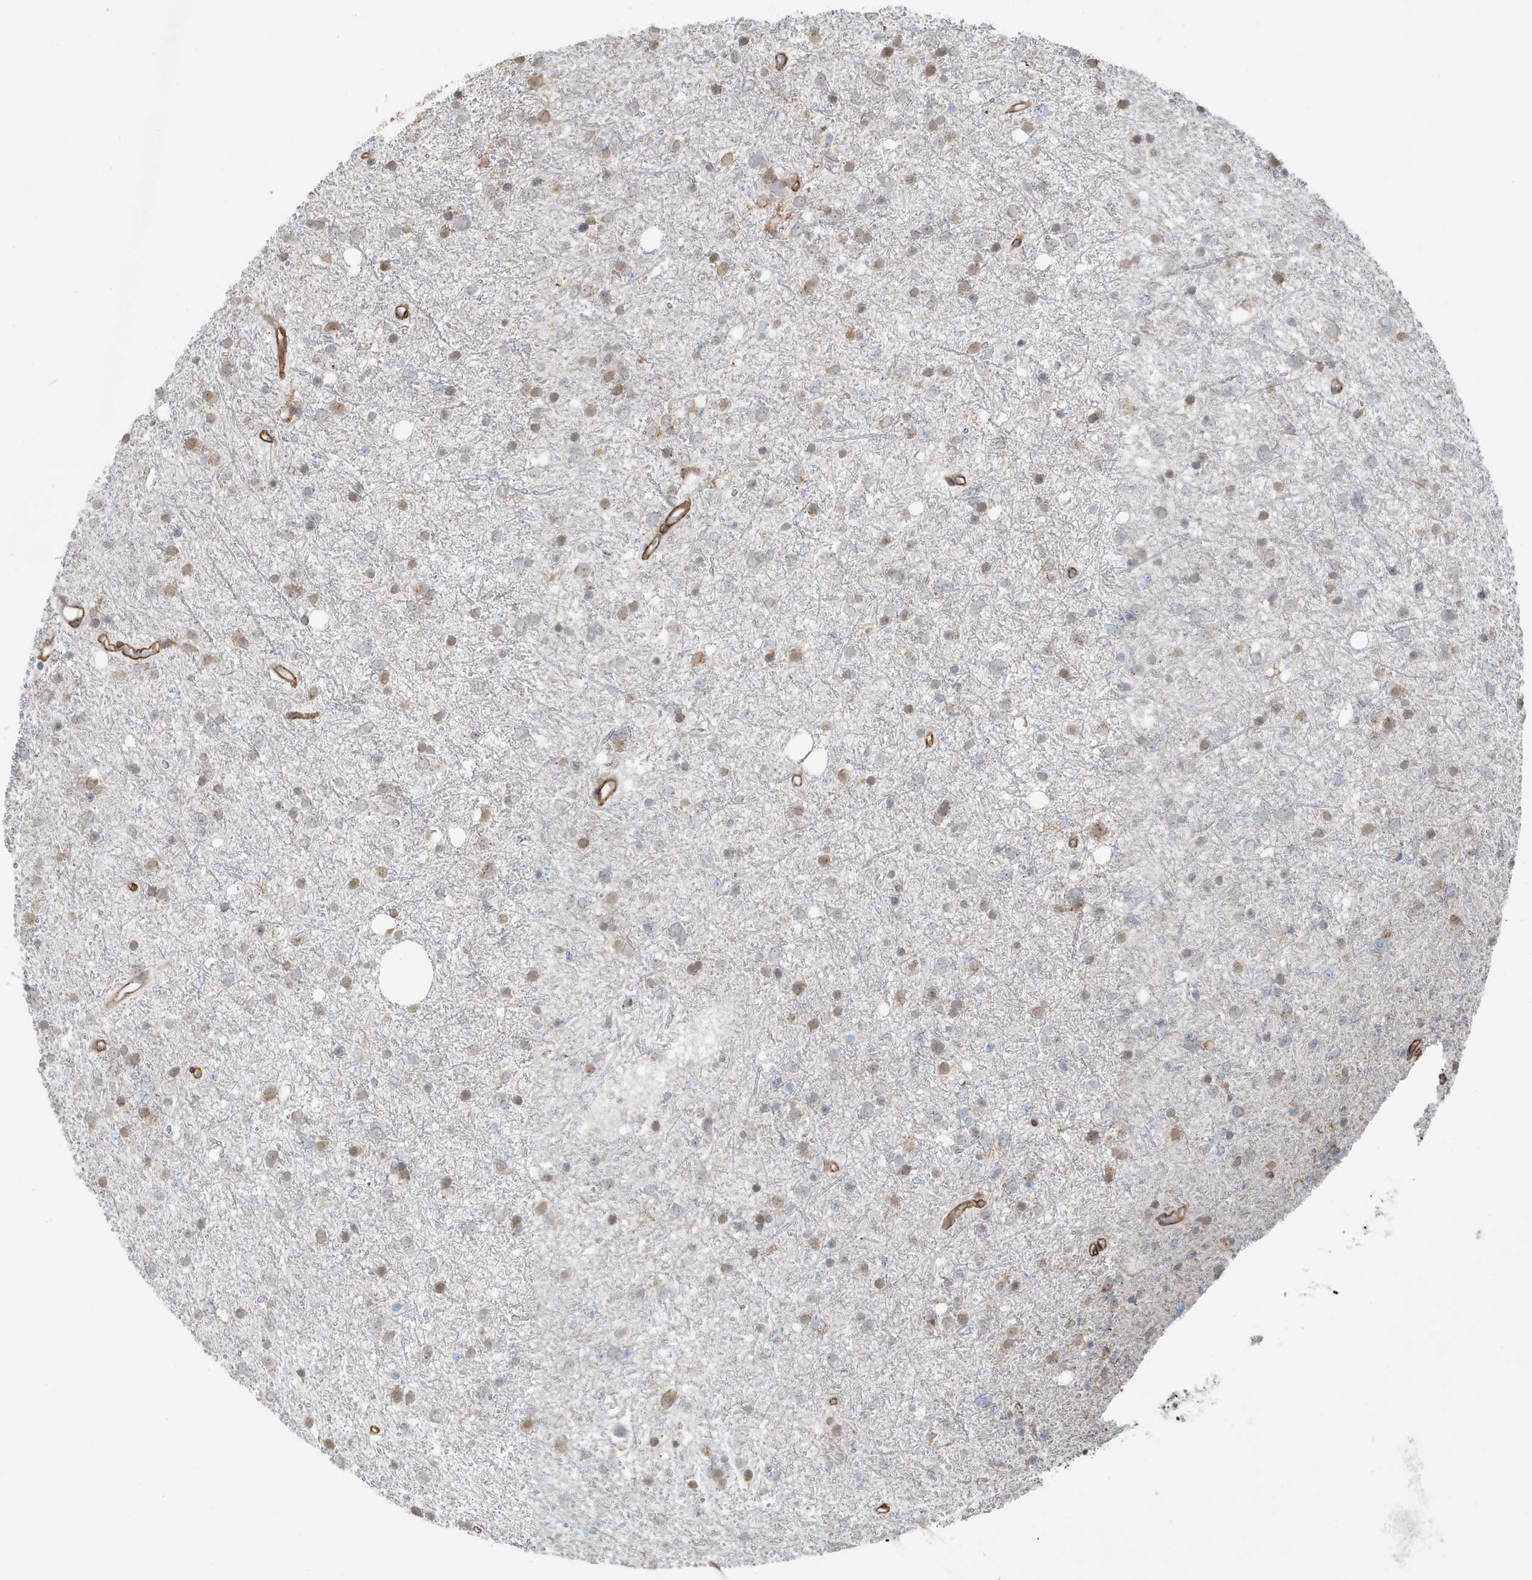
{"staining": {"intensity": "weak", "quantity": "25%-75%", "location": "cytoplasmic/membranous"}, "tissue": "glioma", "cell_type": "Tumor cells", "image_type": "cancer", "snomed": [{"axis": "morphology", "description": "Glioma, malignant, Low grade"}, {"axis": "topography", "description": "Cerebral cortex"}], "caption": "Malignant glioma (low-grade) stained for a protein (brown) demonstrates weak cytoplasmic/membranous positive positivity in approximately 25%-75% of tumor cells.", "gene": "CHCHD4", "patient": {"sex": "female", "age": 39}}